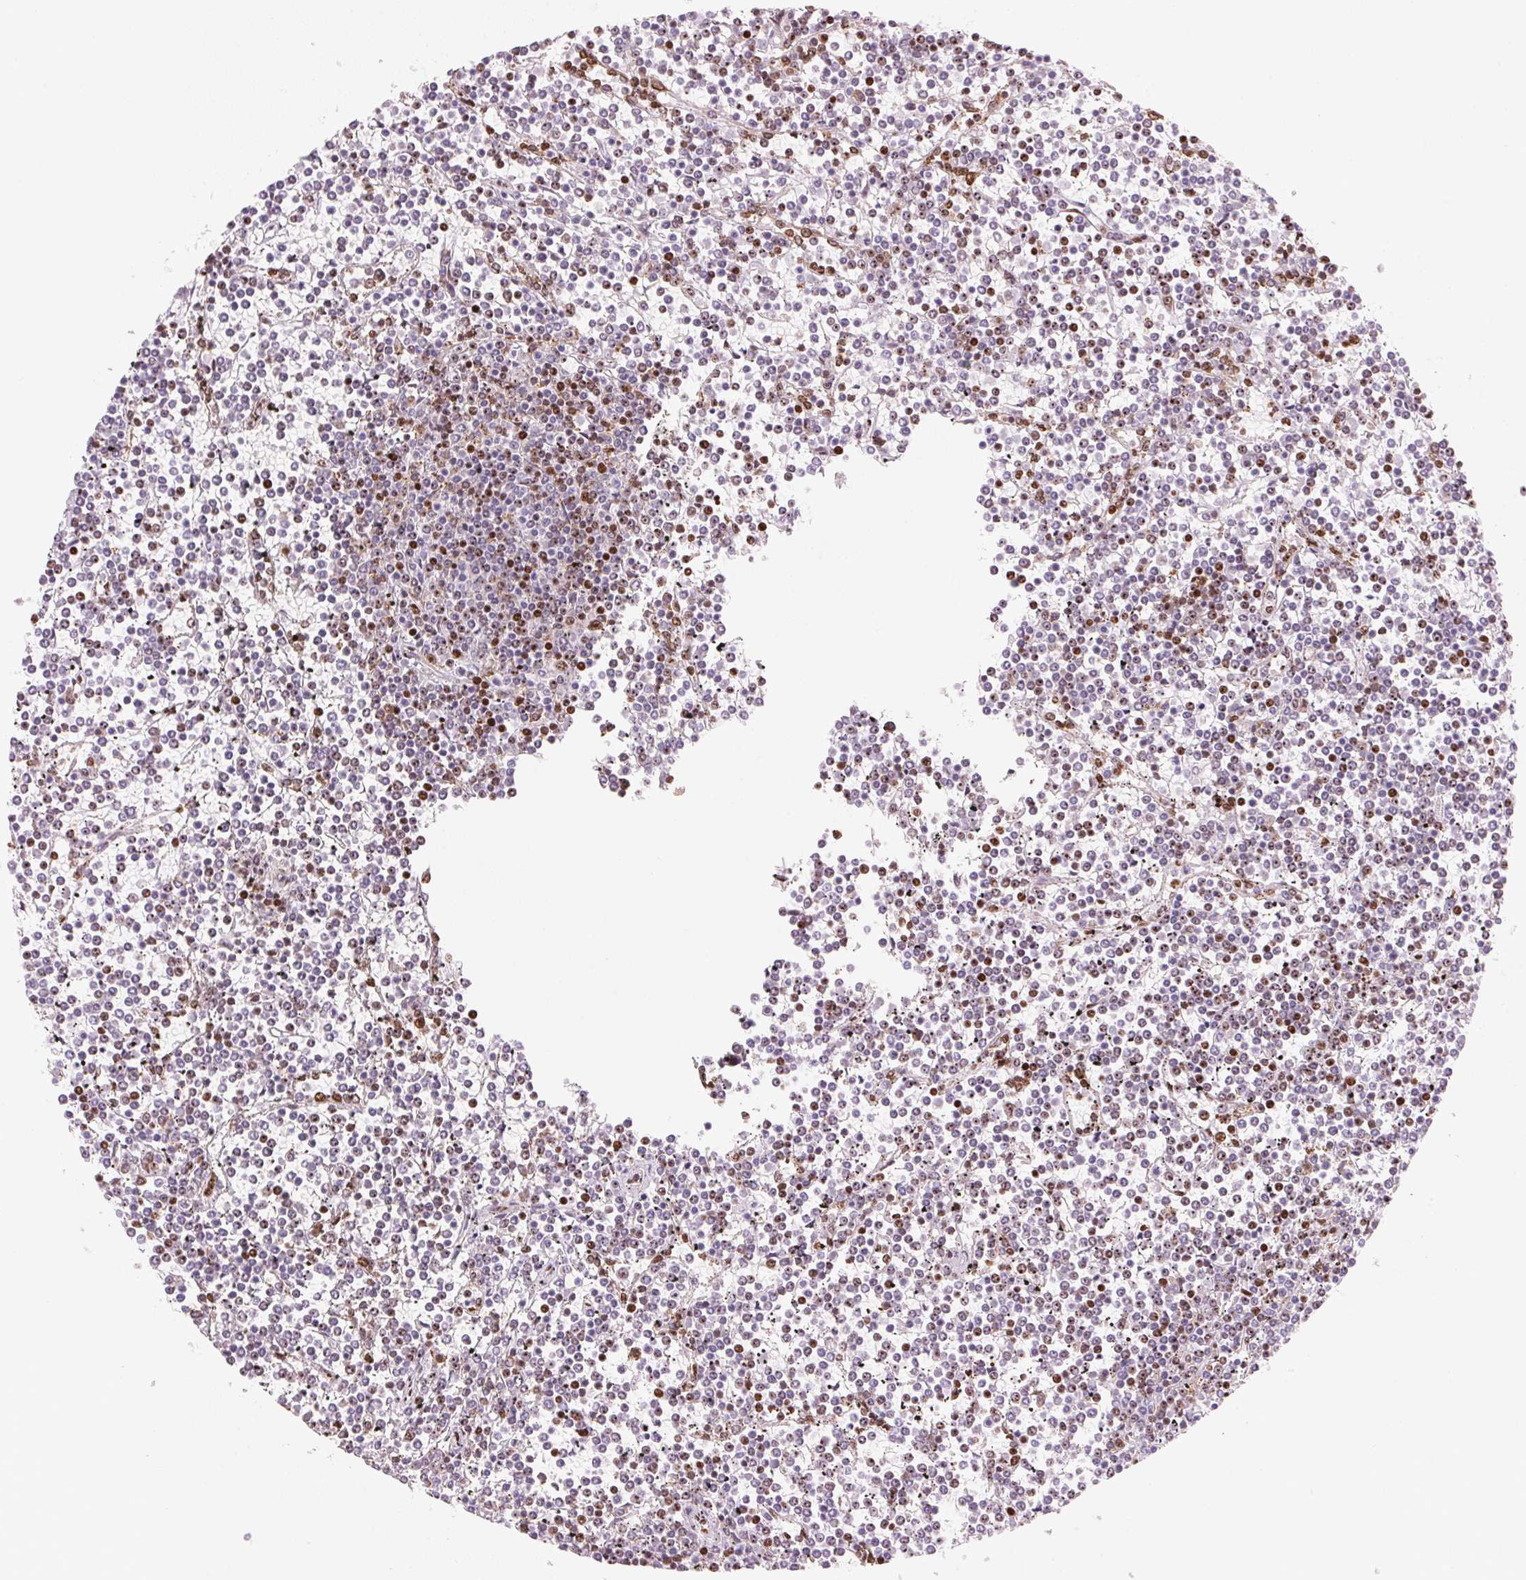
{"staining": {"intensity": "negative", "quantity": "none", "location": "none"}, "tissue": "lymphoma", "cell_type": "Tumor cells", "image_type": "cancer", "snomed": [{"axis": "morphology", "description": "Malignant lymphoma, non-Hodgkin's type, Low grade"}, {"axis": "topography", "description": "Spleen"}], "caption": "Immunohistochemistry (IHC) of human lymphoma exhibits no staining in tumor cells.", "gene": "NXF1", "patient": {"sex": "female", "age": 19}}